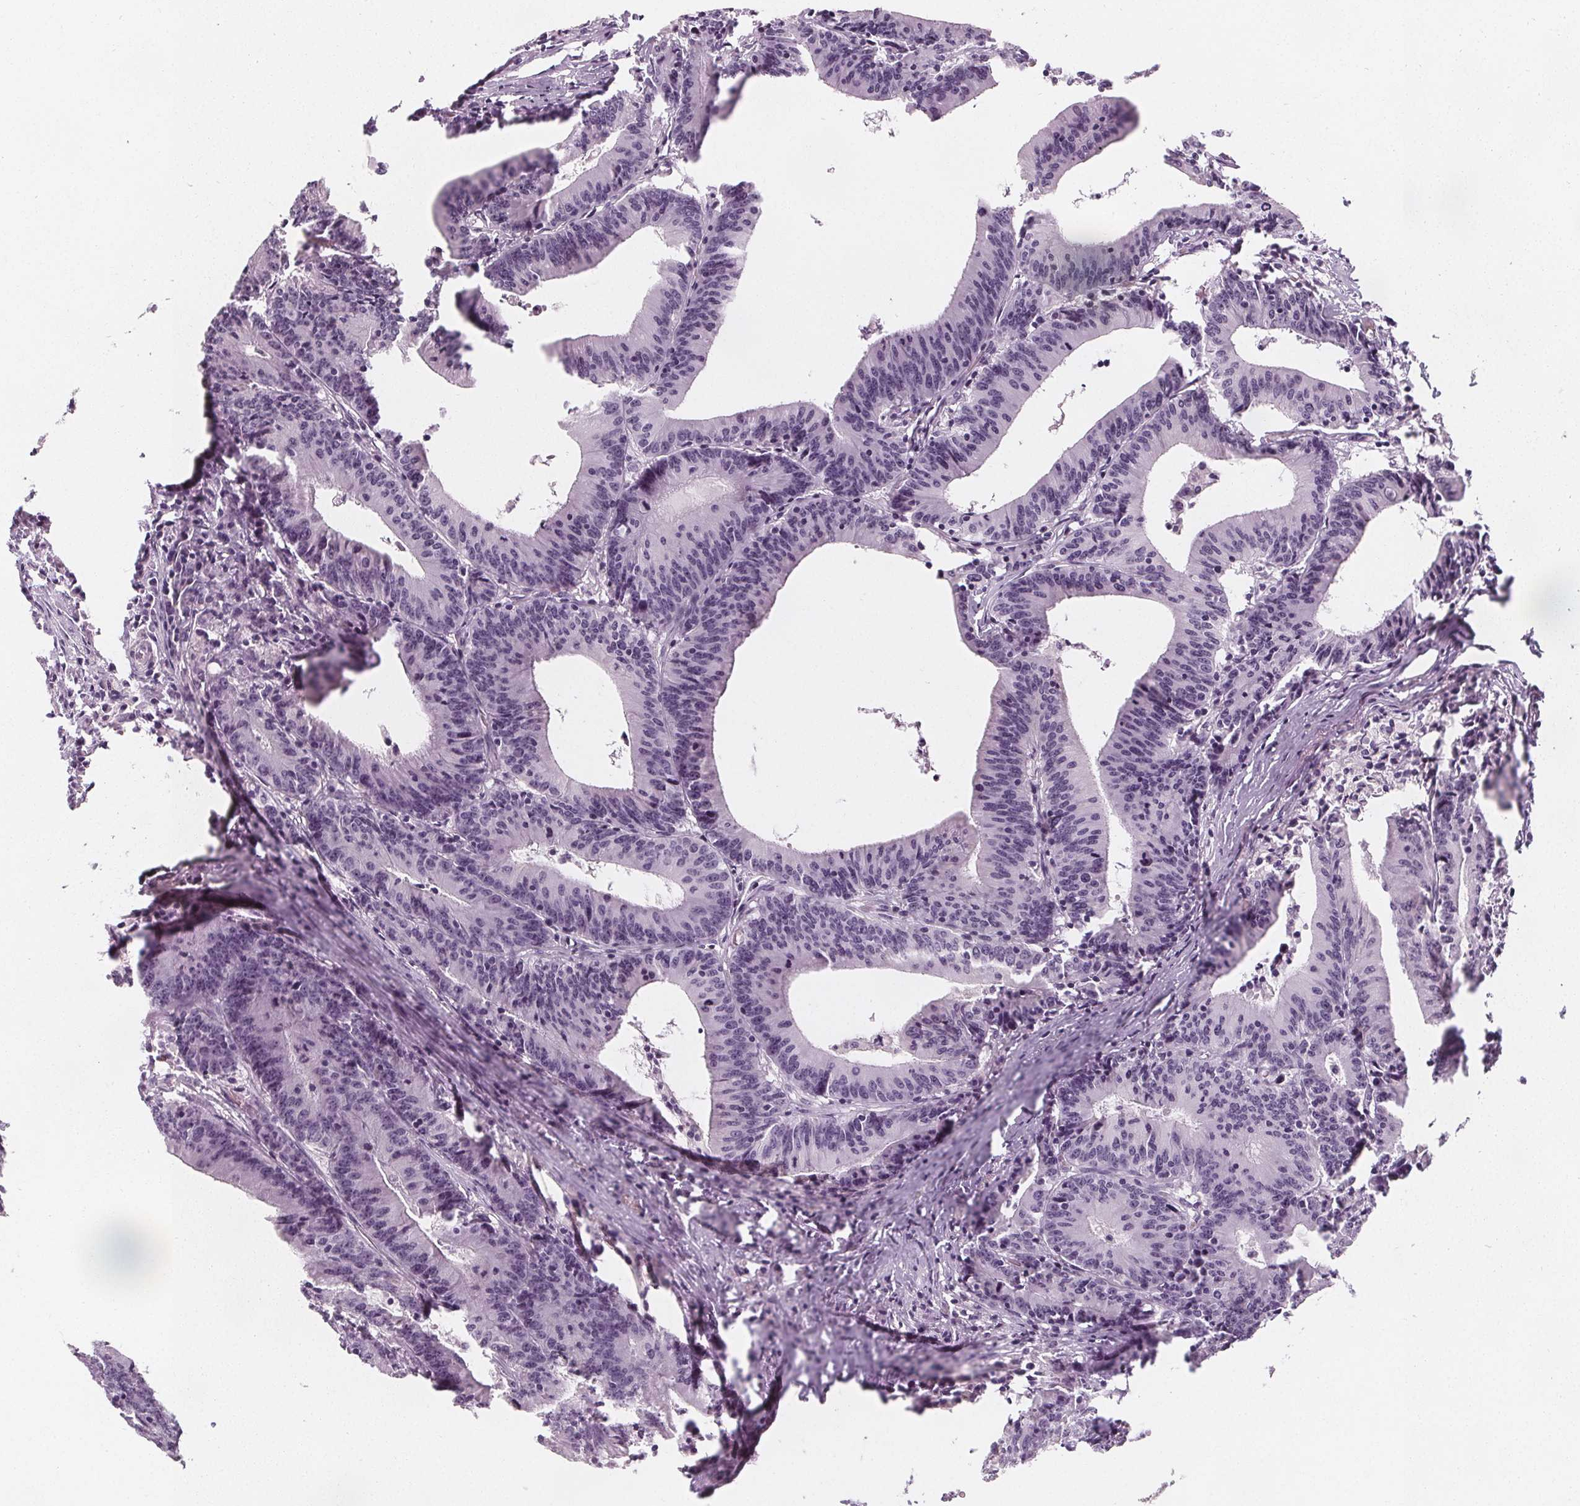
{"staining": {"intensity": "negative", "quantity": "none", "location": "none"}, "tissue": "colorectal cancer", "cell_type": "Tumor cells", "image_type": "cancer", "snomed": [{"axis": "morphology", "description": "Adenocarcinoma, NOS"}, {"axis": "topography", "description": "Colon"}], "caption": "DAB immunohistochemical staining of human colorectal cancer displays no significant positivity in tumor cells.", "gene": "DBX2", "patient": {"sex": "female", "age": 78}}